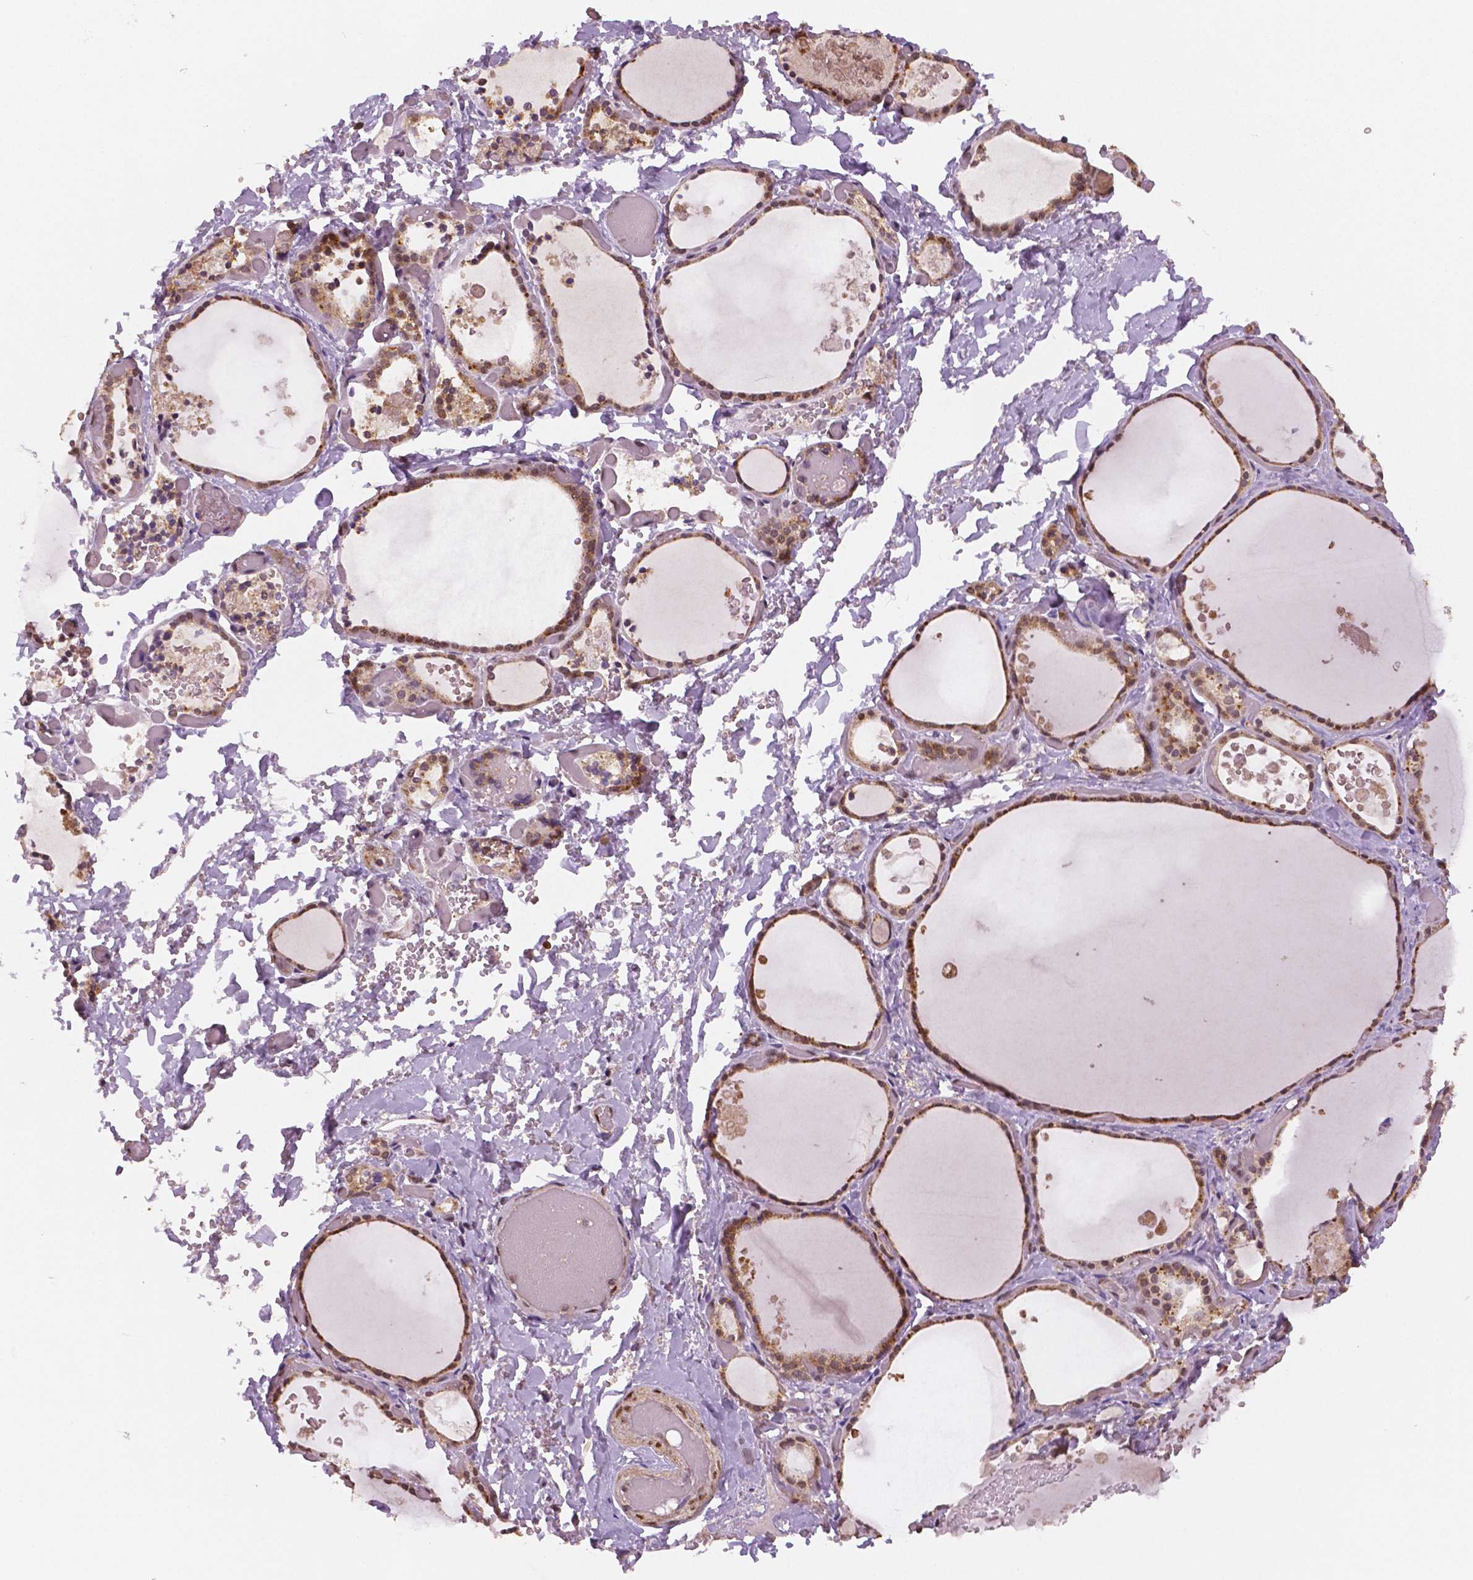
{"staining": {"intensity": "moderate", "quantity": ">75%", "location": "cytoplasmic/membranous,nuclear"}, "tissue": "thyroid gland", "cell_type": "Glandular cells", "image_type": "normal", "snomed": [{"axis": "morphology", "description": "Normal tissue, NOS"}, {"axis": "topography", "description": "Thyroid gland"}], "caption": "Protein staining reveals moderate cytoplasmic/membranous,nuclear staining in about >75% of glandular cells in unremarkable thyroid gland.", "gene": "STAT3", "patient": {"sex": "female", "age": 56}}